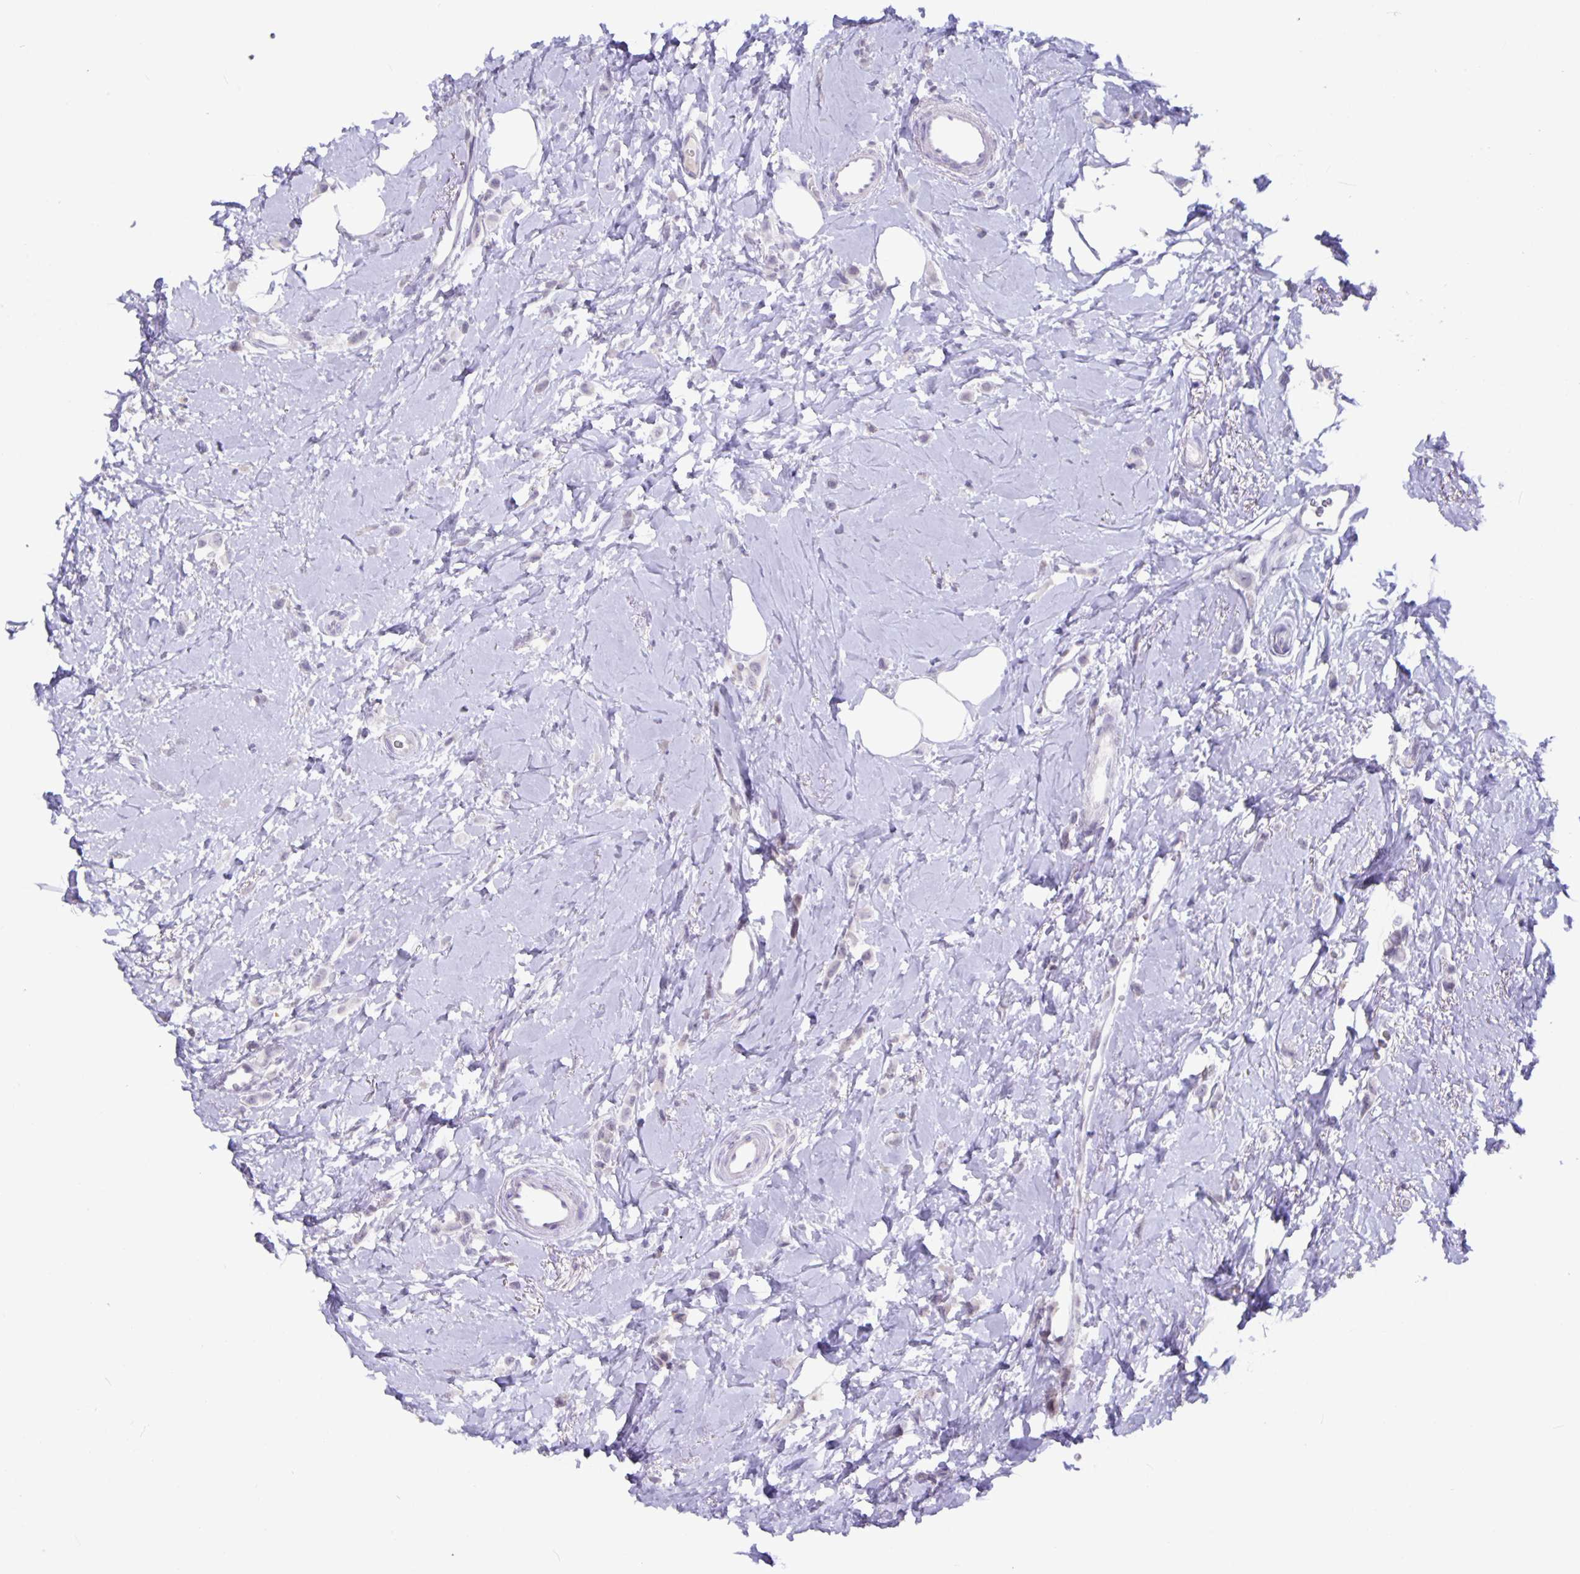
{"staining": {"intensity": "negative", "quantity": "none", "location": "none"}, "tissue": "breast cancer", "cell_type": "Tumor cells", "image_type": "cancer", "snomed": [{"axis": "morphology", "description": "Lobular carcinoma"}, {"axis": "topography", "description": "Breast"}], "caption": "IHC of breast lobular carcinoma demonstrates no staining in tumor cells.", "gene": "OLIG2", "patient": {"sex": "female", "age": 66}}